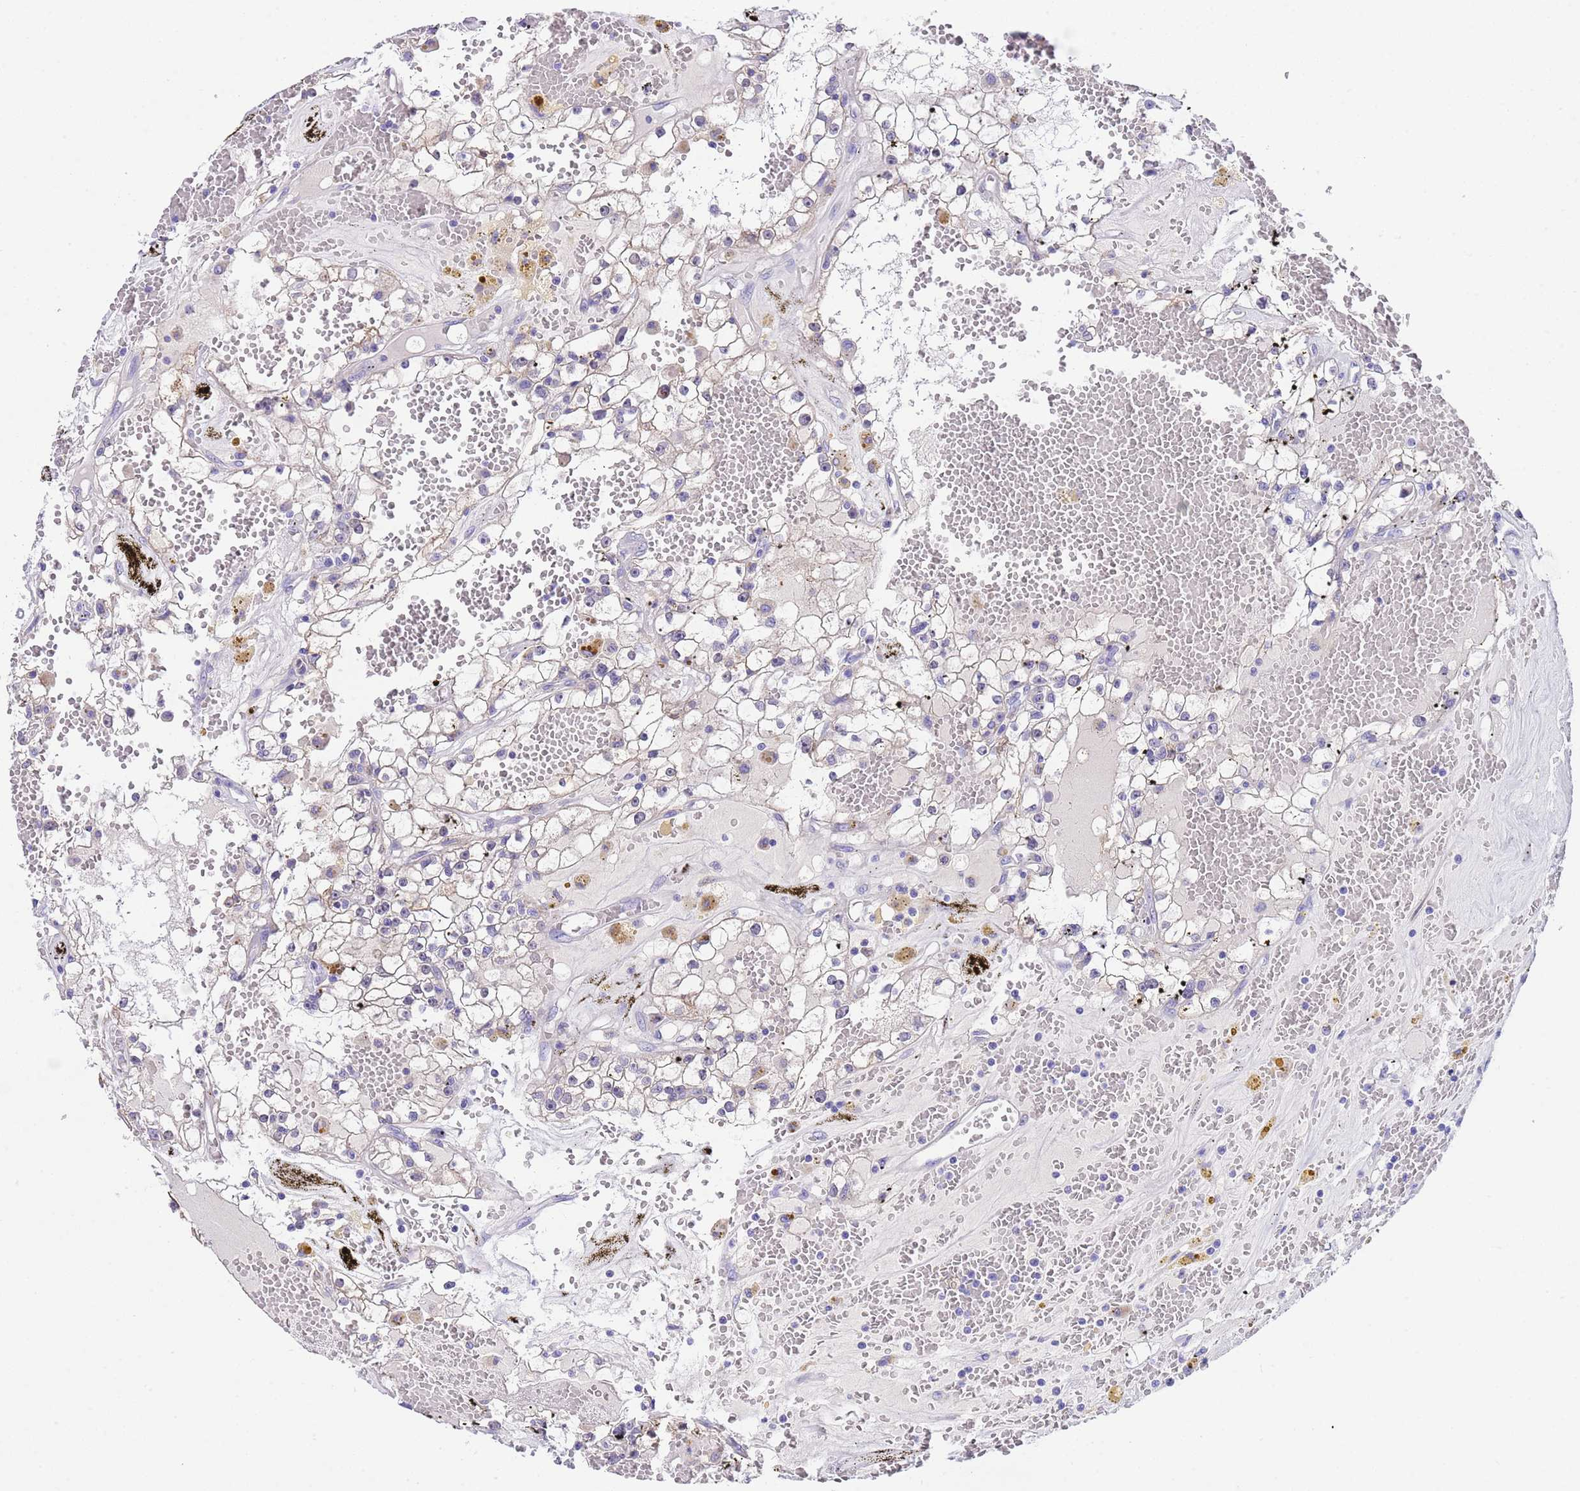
{"staining": {"intensity": "negative", "quantity": "none", "location": "none"}, "tissue": "renal cancer", "cell_type": "Tumor cells", "image_type": "cancer", "snomed": [{"axis": "morphology", "description": "Adenocarcinoma, NOS"}, {"axis": "topography", "description": "Kidney"}], "caption": "There is no significant positivity in tumor cells of renal cancer (adenocarcinoma). (Brightfield microscopy of DAB (3,3'-diaminobenzidine) immunohistochemistry at high magnification).", "gene": "USP38", "patient": {"sex": "male", "age": 56}}